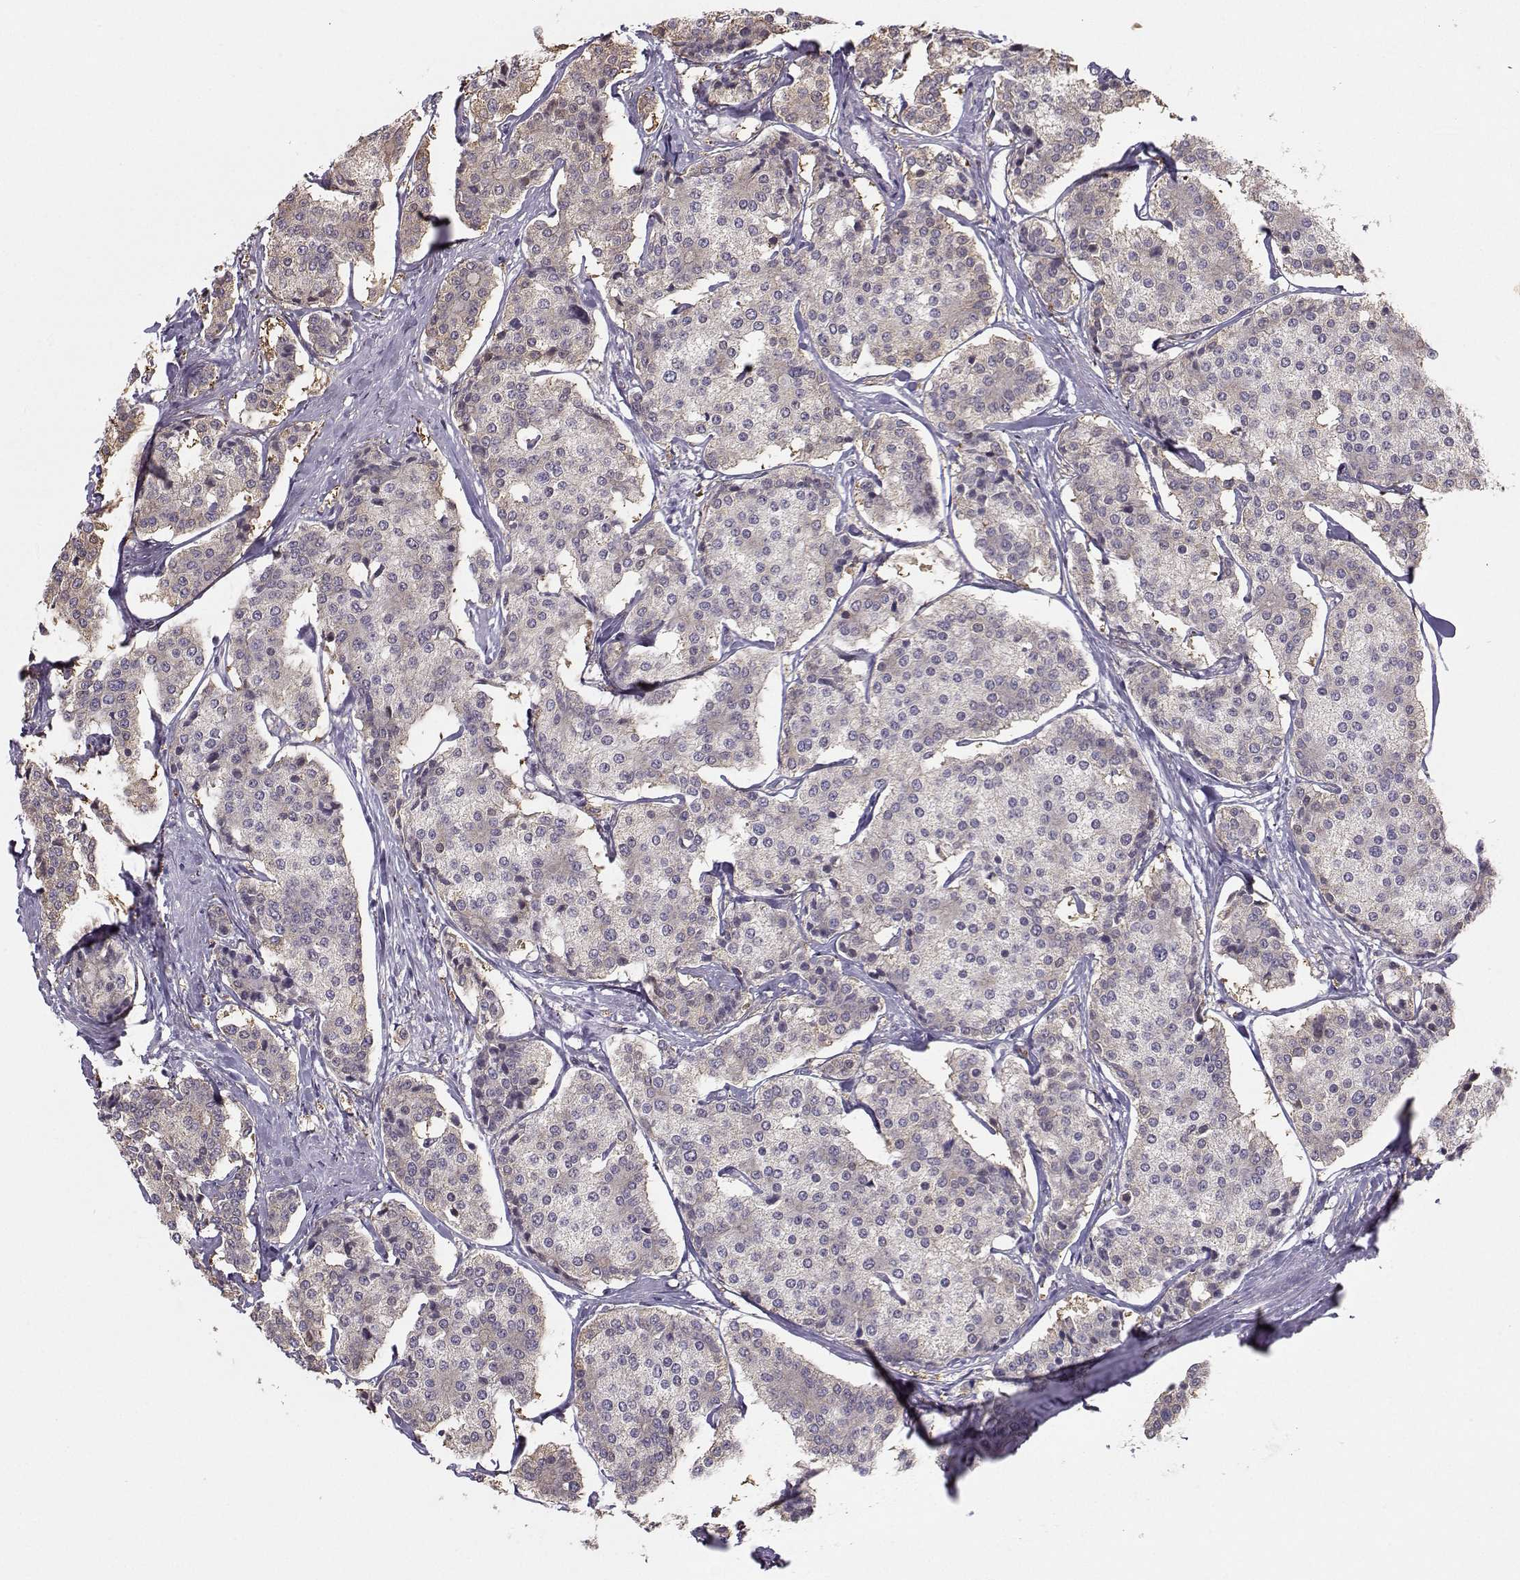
{"staining": {"intensity": "negative", "quantity": "none", "location": "none"}, "tissue": "carcinoid", "cell_type": "Tumor cells", "image_type": "cancer", "snomed": [{"axis": "morphology", "description": "Carcinoid, malignant, NOS"}, {"axis": "topography", "description": "Small intestine"}], "caption": "A photomicrograph of human carcinoid (malignant) is negative for staining in tumor cells.", "gene": "DCLK3", "patient": {"sex": "female", "age": 65}}